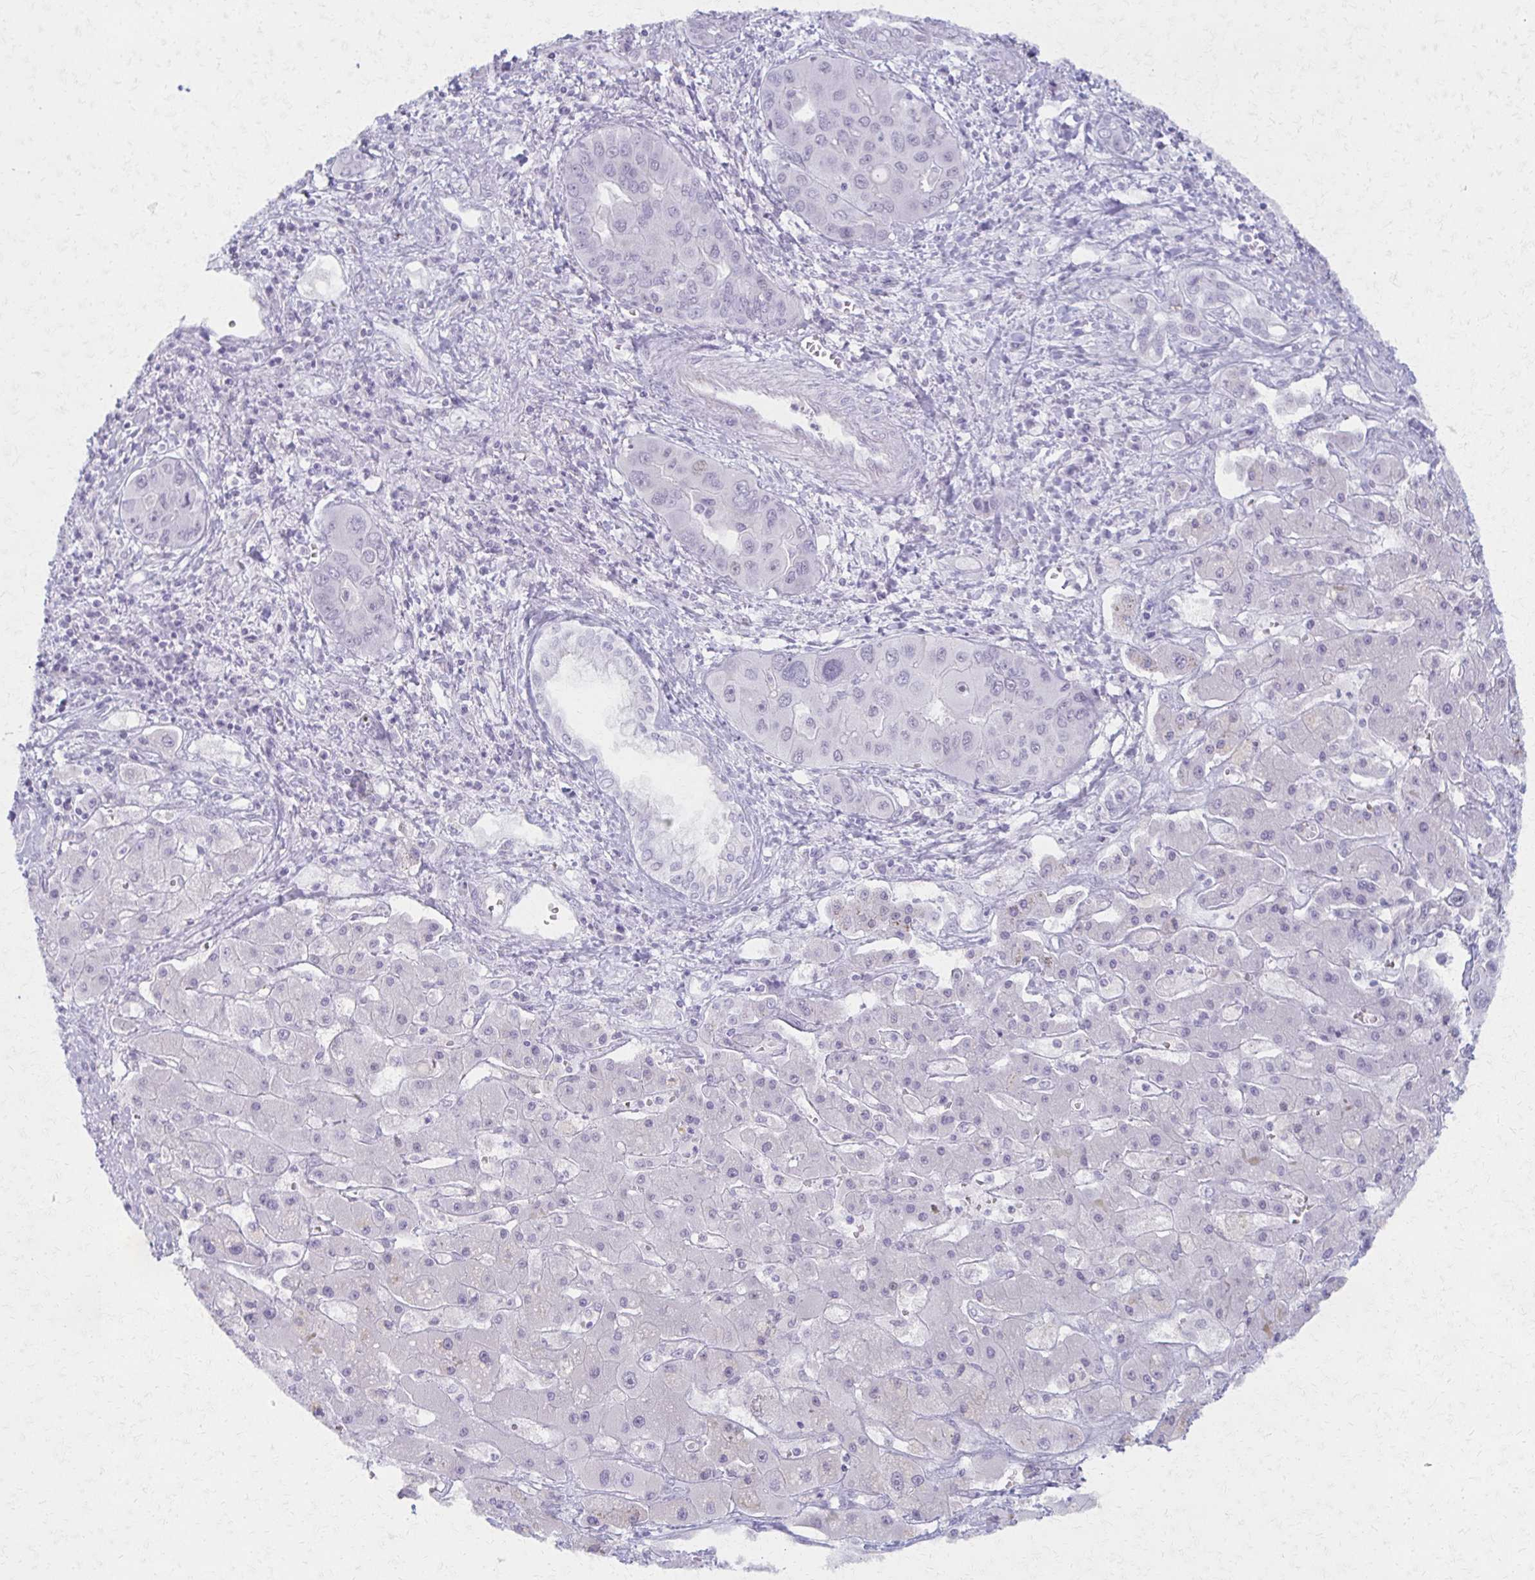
{"staining": {"intensity": "negative", "quantity": "none", "location": "none"}, "tissue": "liver cancer", "cell_type": "Tumor cells", "image_type": "cancer", "snomed": [{"axis": "morphology", "description": "Cholangiocarcinoma"}, {"axis": "topography", "description": "Liver"}], "caption": "The photomicrograph reveals no staining of tumor cells in cholangiocarcinoma (liver).", "gene": "MORC4", "patient": {"sex": "male", "age": 67}}